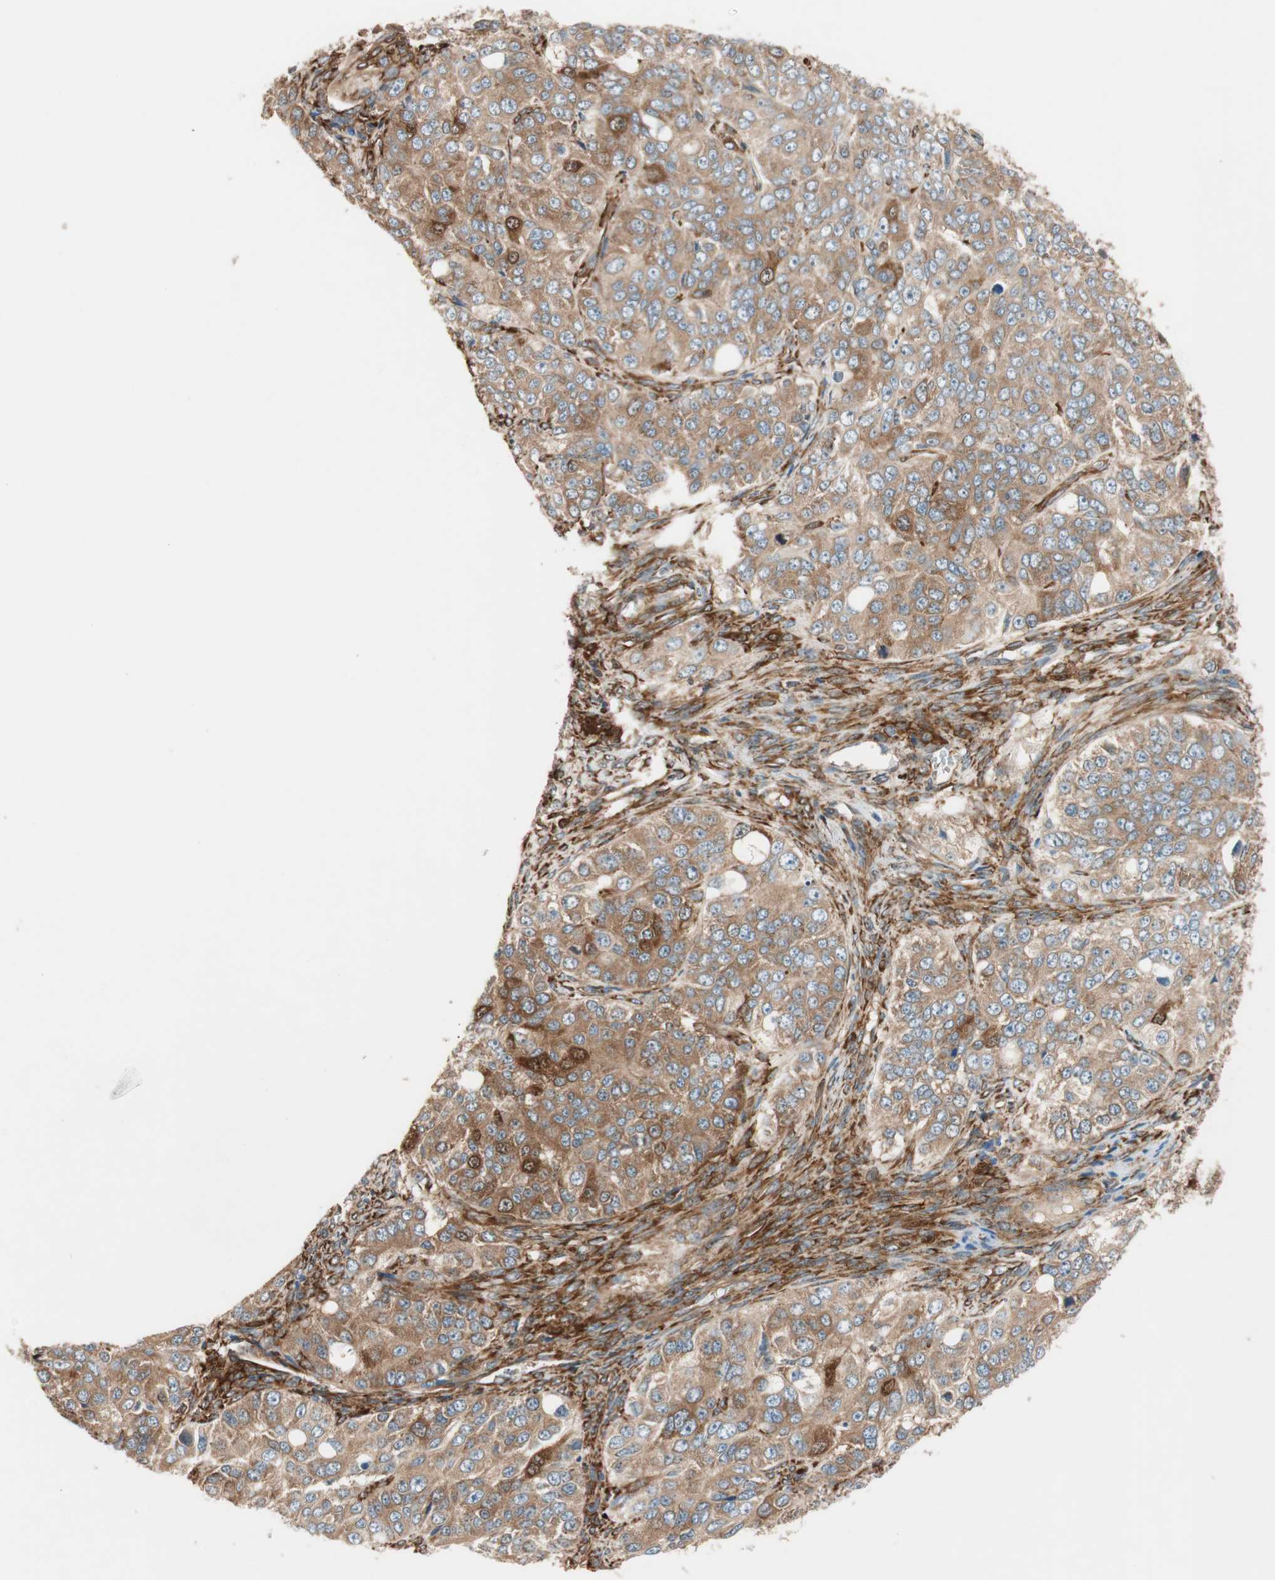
{"staining": {"intensity": "moderate", "quantity": ">75%", "location": "cytoplasmic/membranous"}, "tissue": "ovarian cancer", "cell_type": "Tumor cells", "image_type": "cancer", "snomed": [{"axis": "morphology", "description": "Carcinoma, endometroid"}, {"axis": "topography", "description": "Ovary"}], "caption": "IHC of endometroid carcinoma (ovarian) shows medium levels of moderate cytoplasmic/membranous staining in approximately >75% of tumor cells.", "gene": "WASL", "patient": {"sex": "female", "age": 51}}